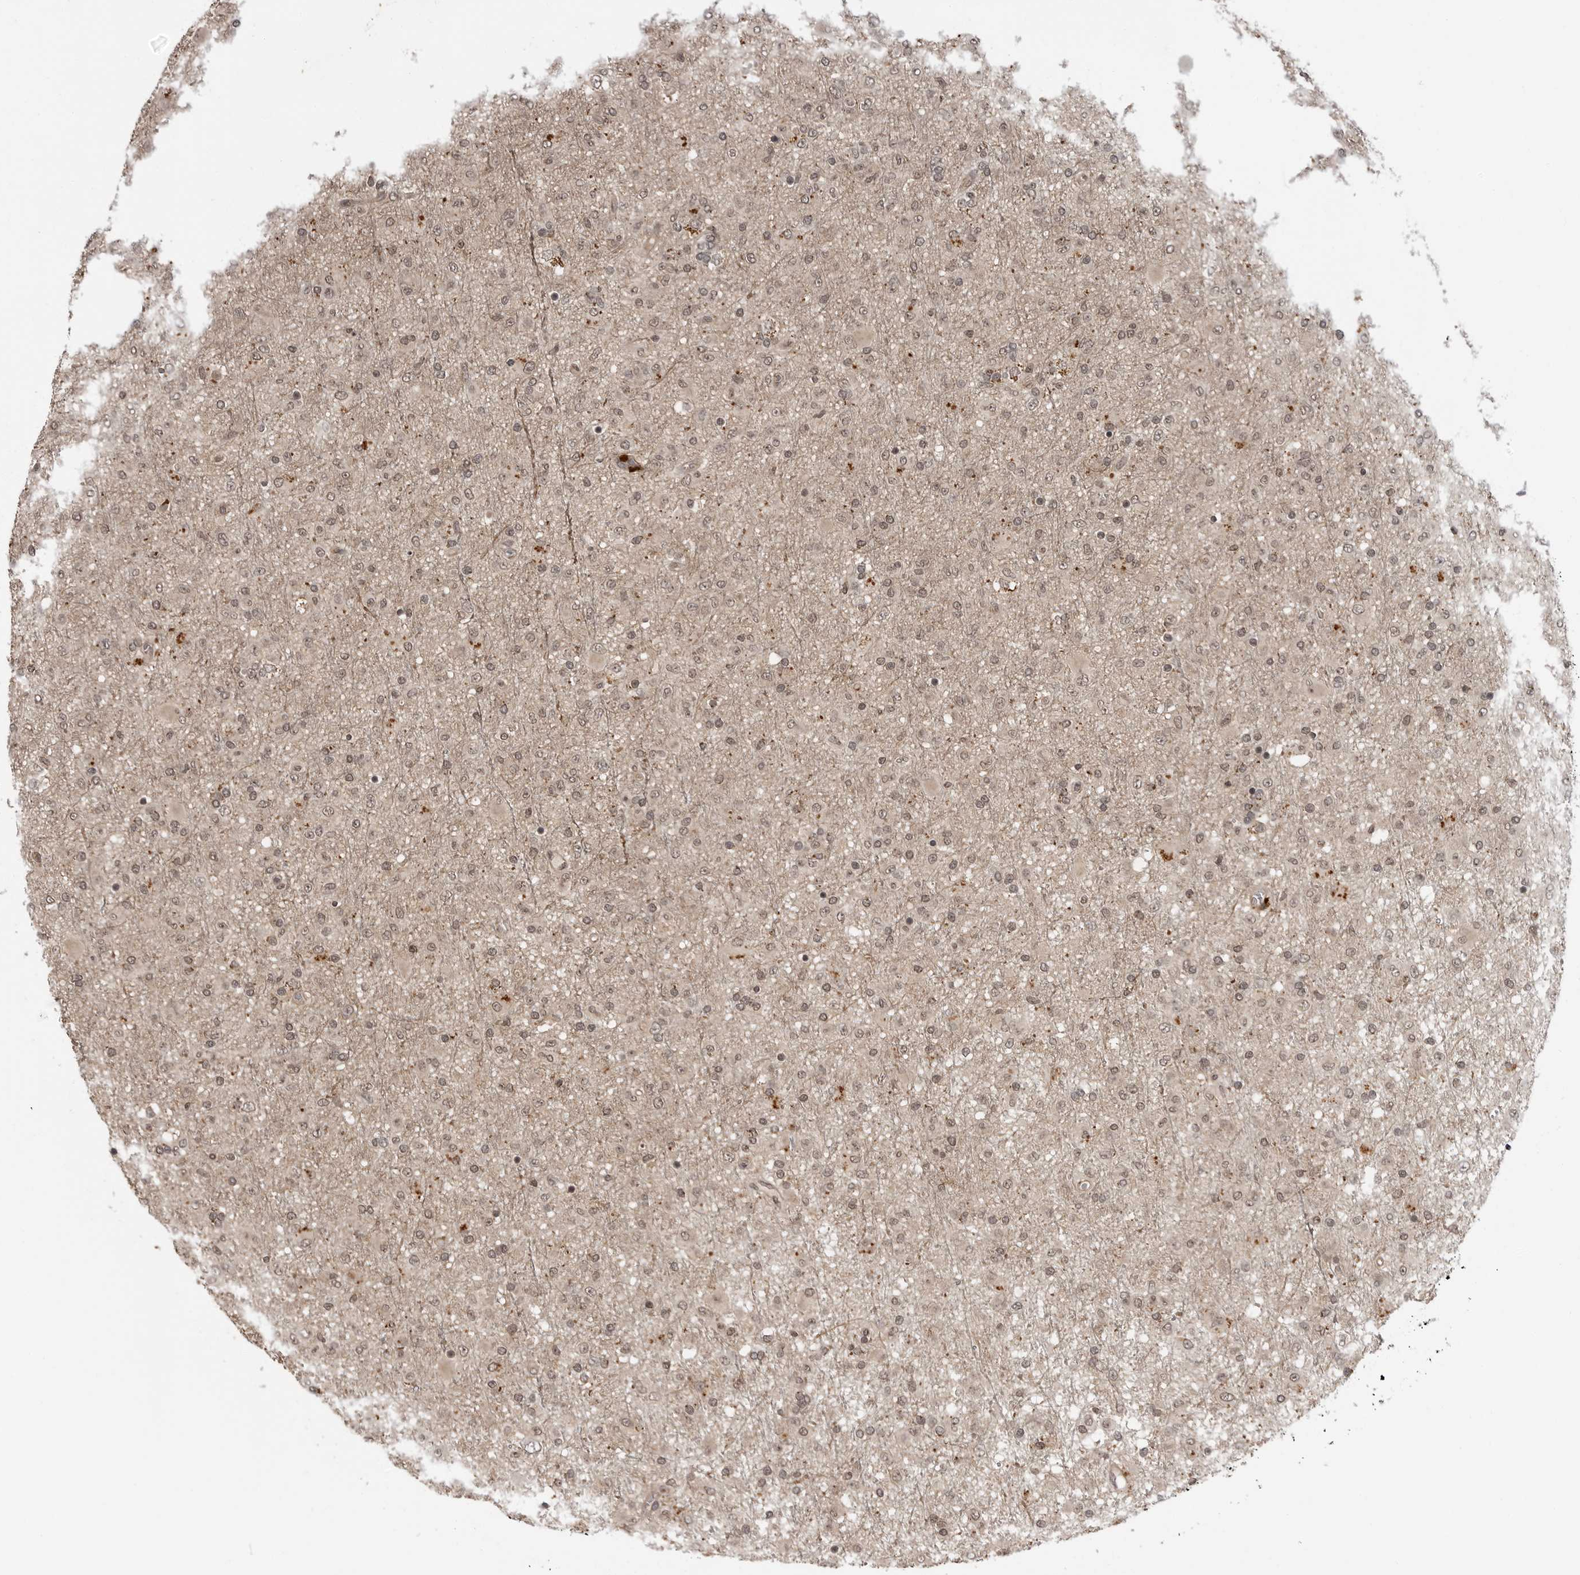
{"staining": {"intensity": "weak", "quantity": ">75%", "location": "nuclear"}, "tissue": "glioma", "cell_type": "Tumor cells", "image_type": "cancer", "snomed": [{"axis": "morphology", "description": "Glioma, malignant, Low grade"}, {"axis": "topography", "description": "Brain"}], "caption": "An image showing weak nuclear positivity in about >75% of tumor cells in glioma, as visualized by brown immunohistochemical staining.", "gene": "IL24", "patient": {"sex": "male", "age": 65}}